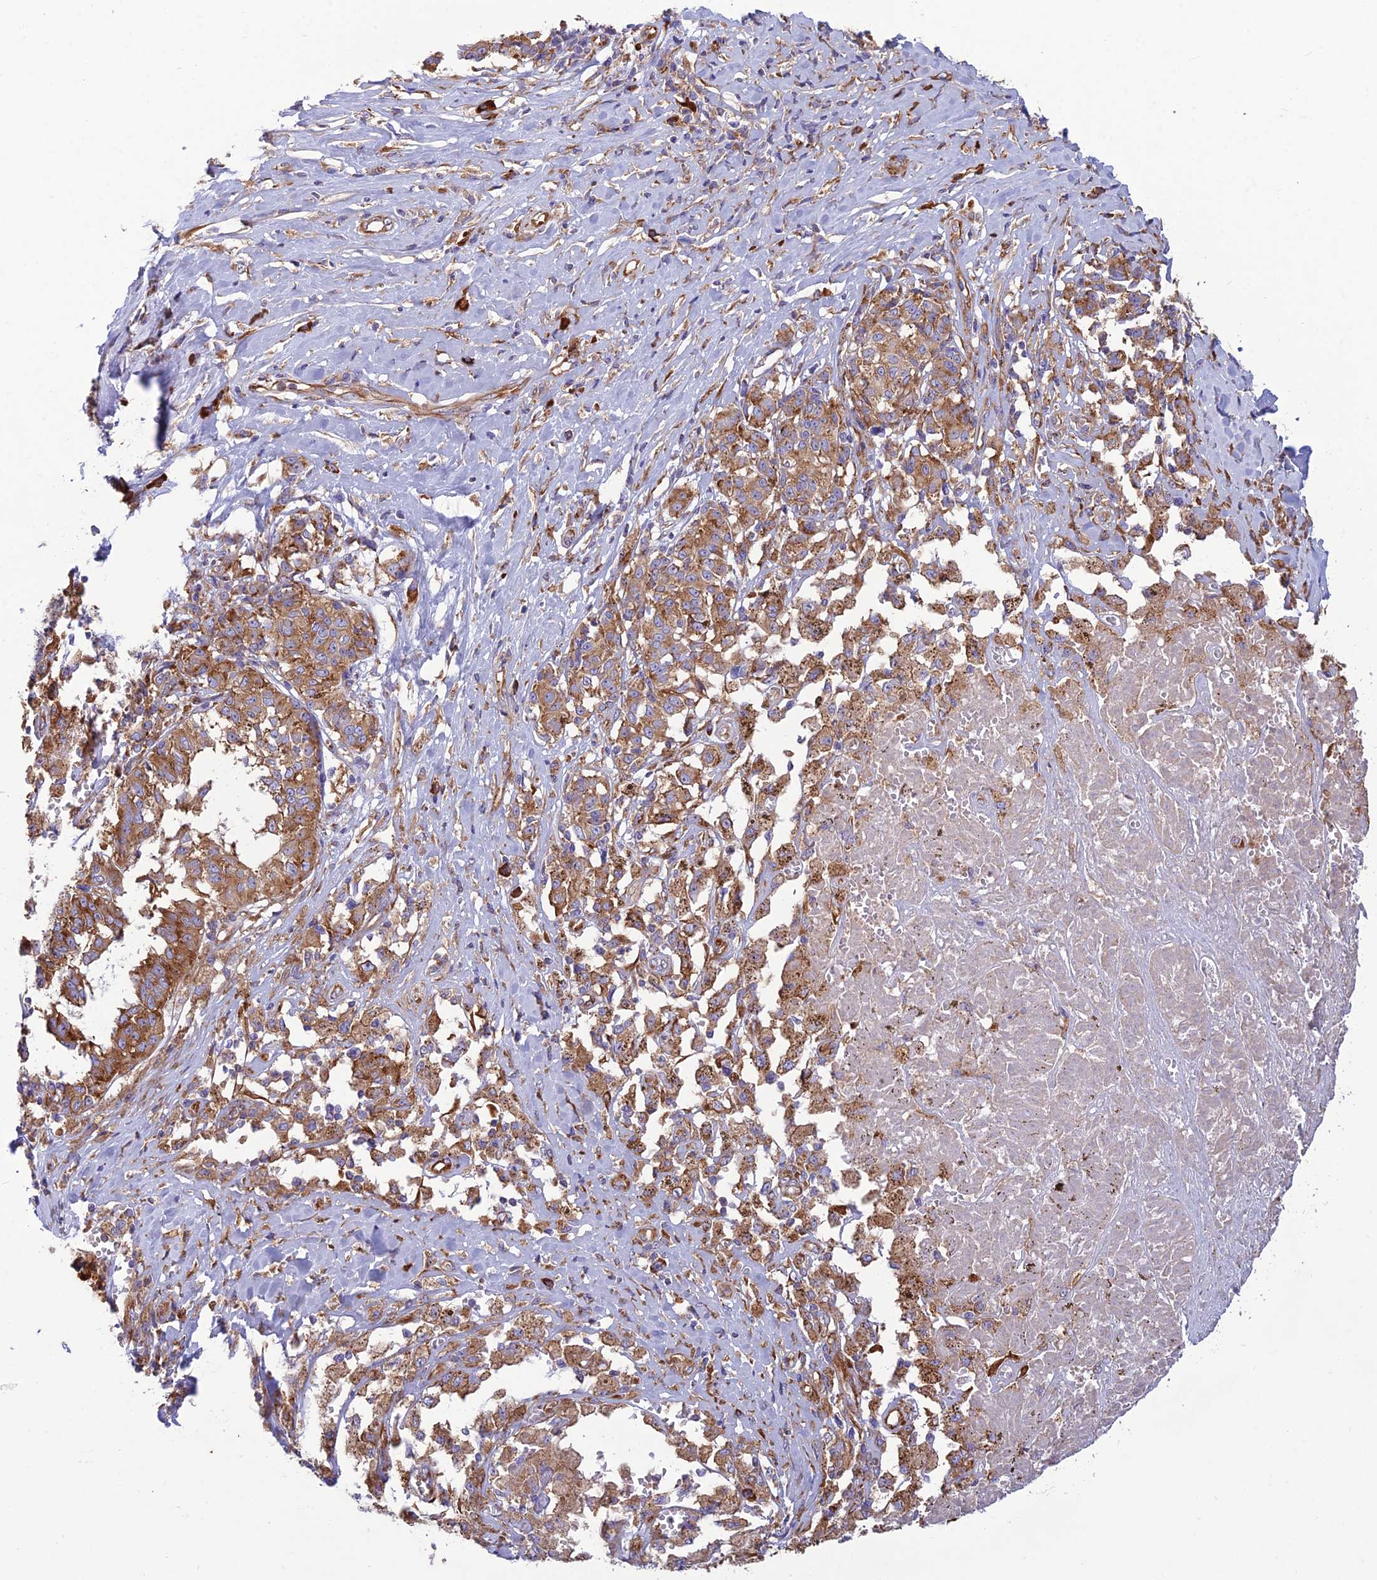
{"staining": {"intensity": "moderate", "quantity": ">75%", "location": "cytoplasmic/membranous"}, "tissue": "melanoma", "cell_type": "Tumor cells", "image_type": "cancer", "snomed": [{"axis": "morphology", "description": "Malignant melanoma, NOS"}, {"axis": "topography", "description": "Skin"}], "caption": "Malignant melanoma was stained to show a protein in brown. There is medium levels of moderate cytoplasmic/membranous positivity in approximately >75% of tumor cells. (DAB (3,3'-diaminobenzidine) IHC, brown staining for protein, blue staining for nuclei).", "gene": "RPL17-C18orf32", "patient": {"sex": "female", "age": 72}}